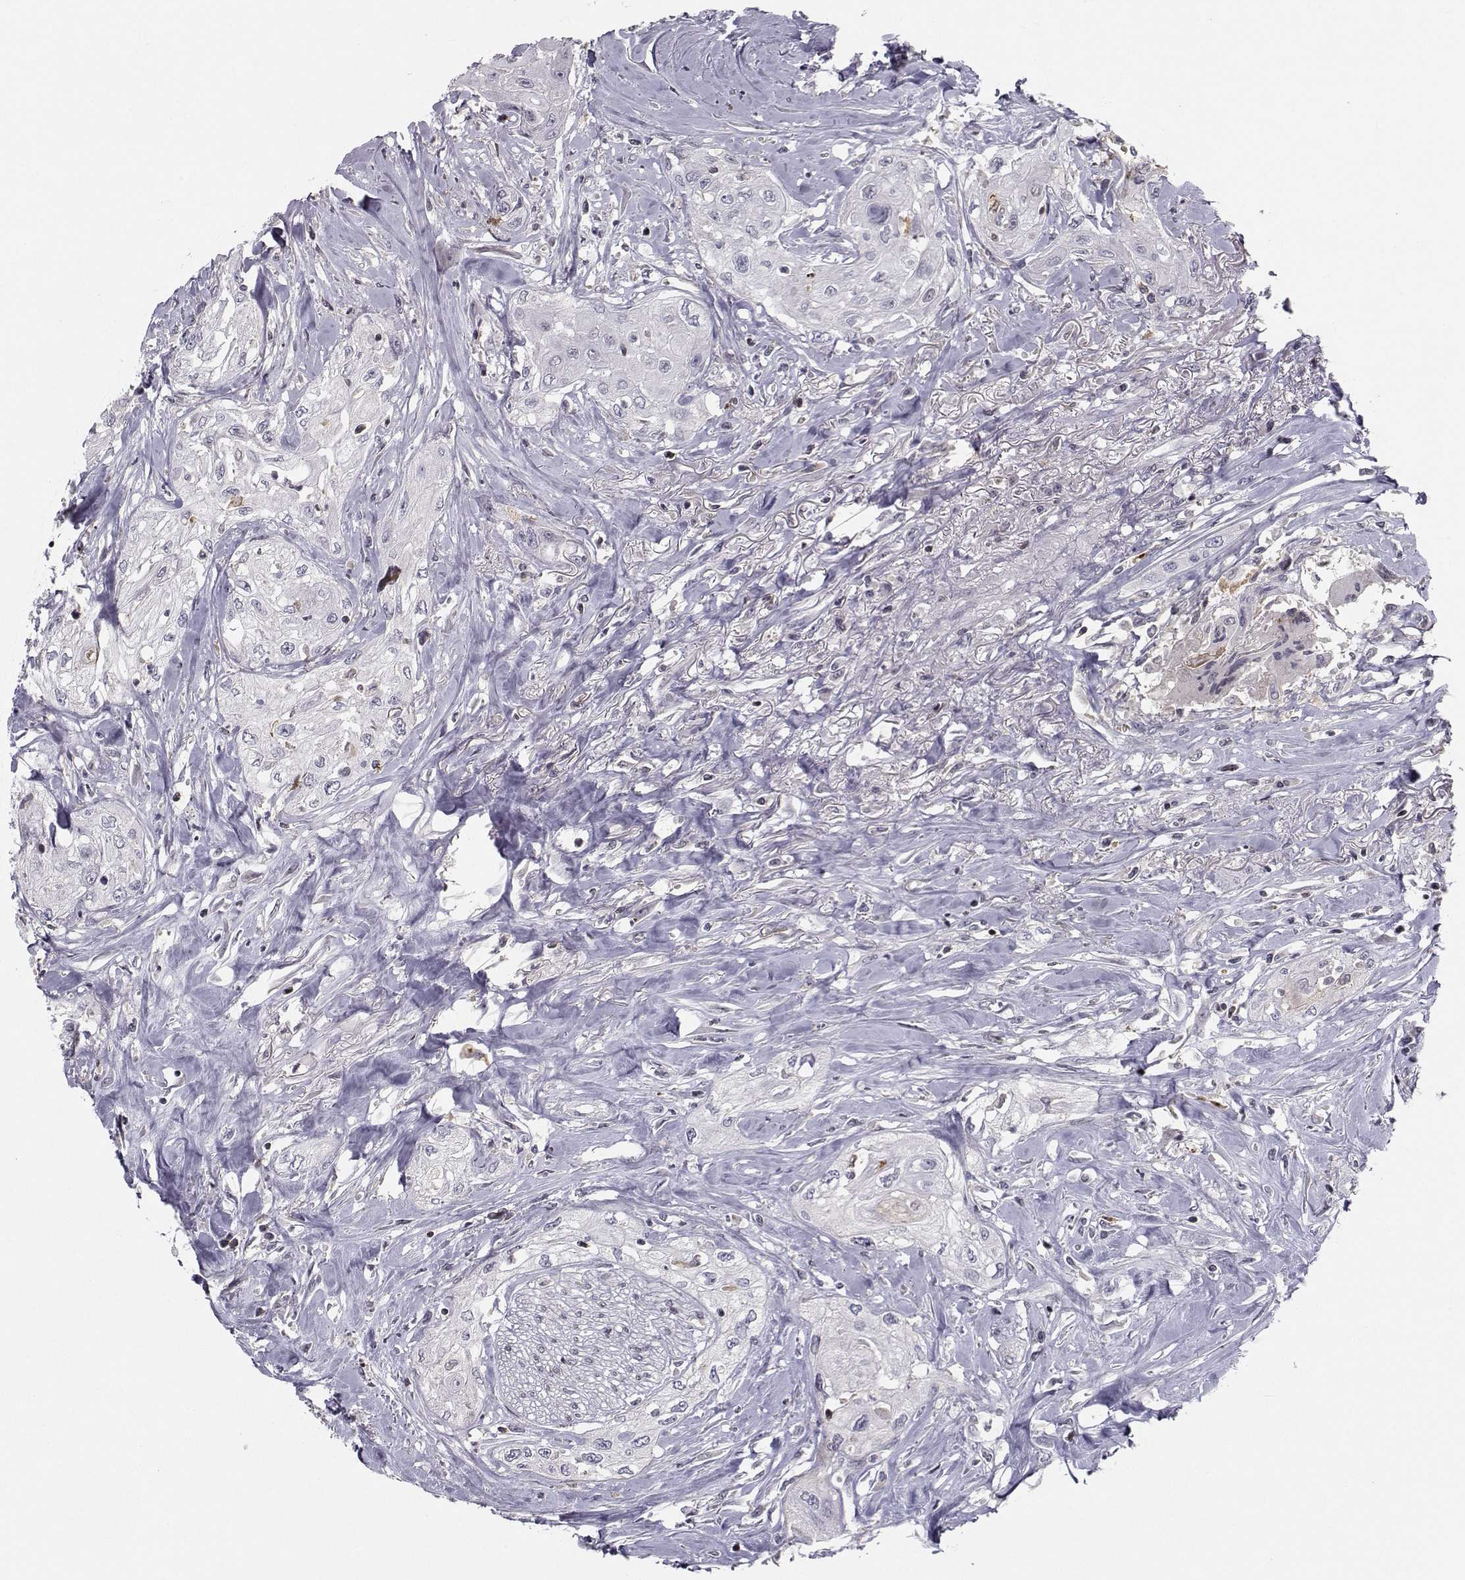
{"staining": {"intensity": "negative", "quantity": "none", "location": "none"}, "tissue": "head and neck cancer", "cell_type": "Tumor cells", "image_type": "cancer", "snomed": [{"axis": "morphology", "description": "Normal tissue, NOS"}, {"axis": "morphology", "description": "Squamous cell carcinoma, NOS"}, {"axis": "topography", "description": "Oral tissue"}, {"axis": "topography", "description": "Peripheral nerve tissue"}, {"axis": "topography", "description": "Head-Neck"}], "caption": "This is an immunohistochemistry photomicrograph of head and neck squamous cell carcinoma. There is no expression in tumor cells.", "gene": "PCP4L1", "patient": {"sex": "female", "age": 59}}